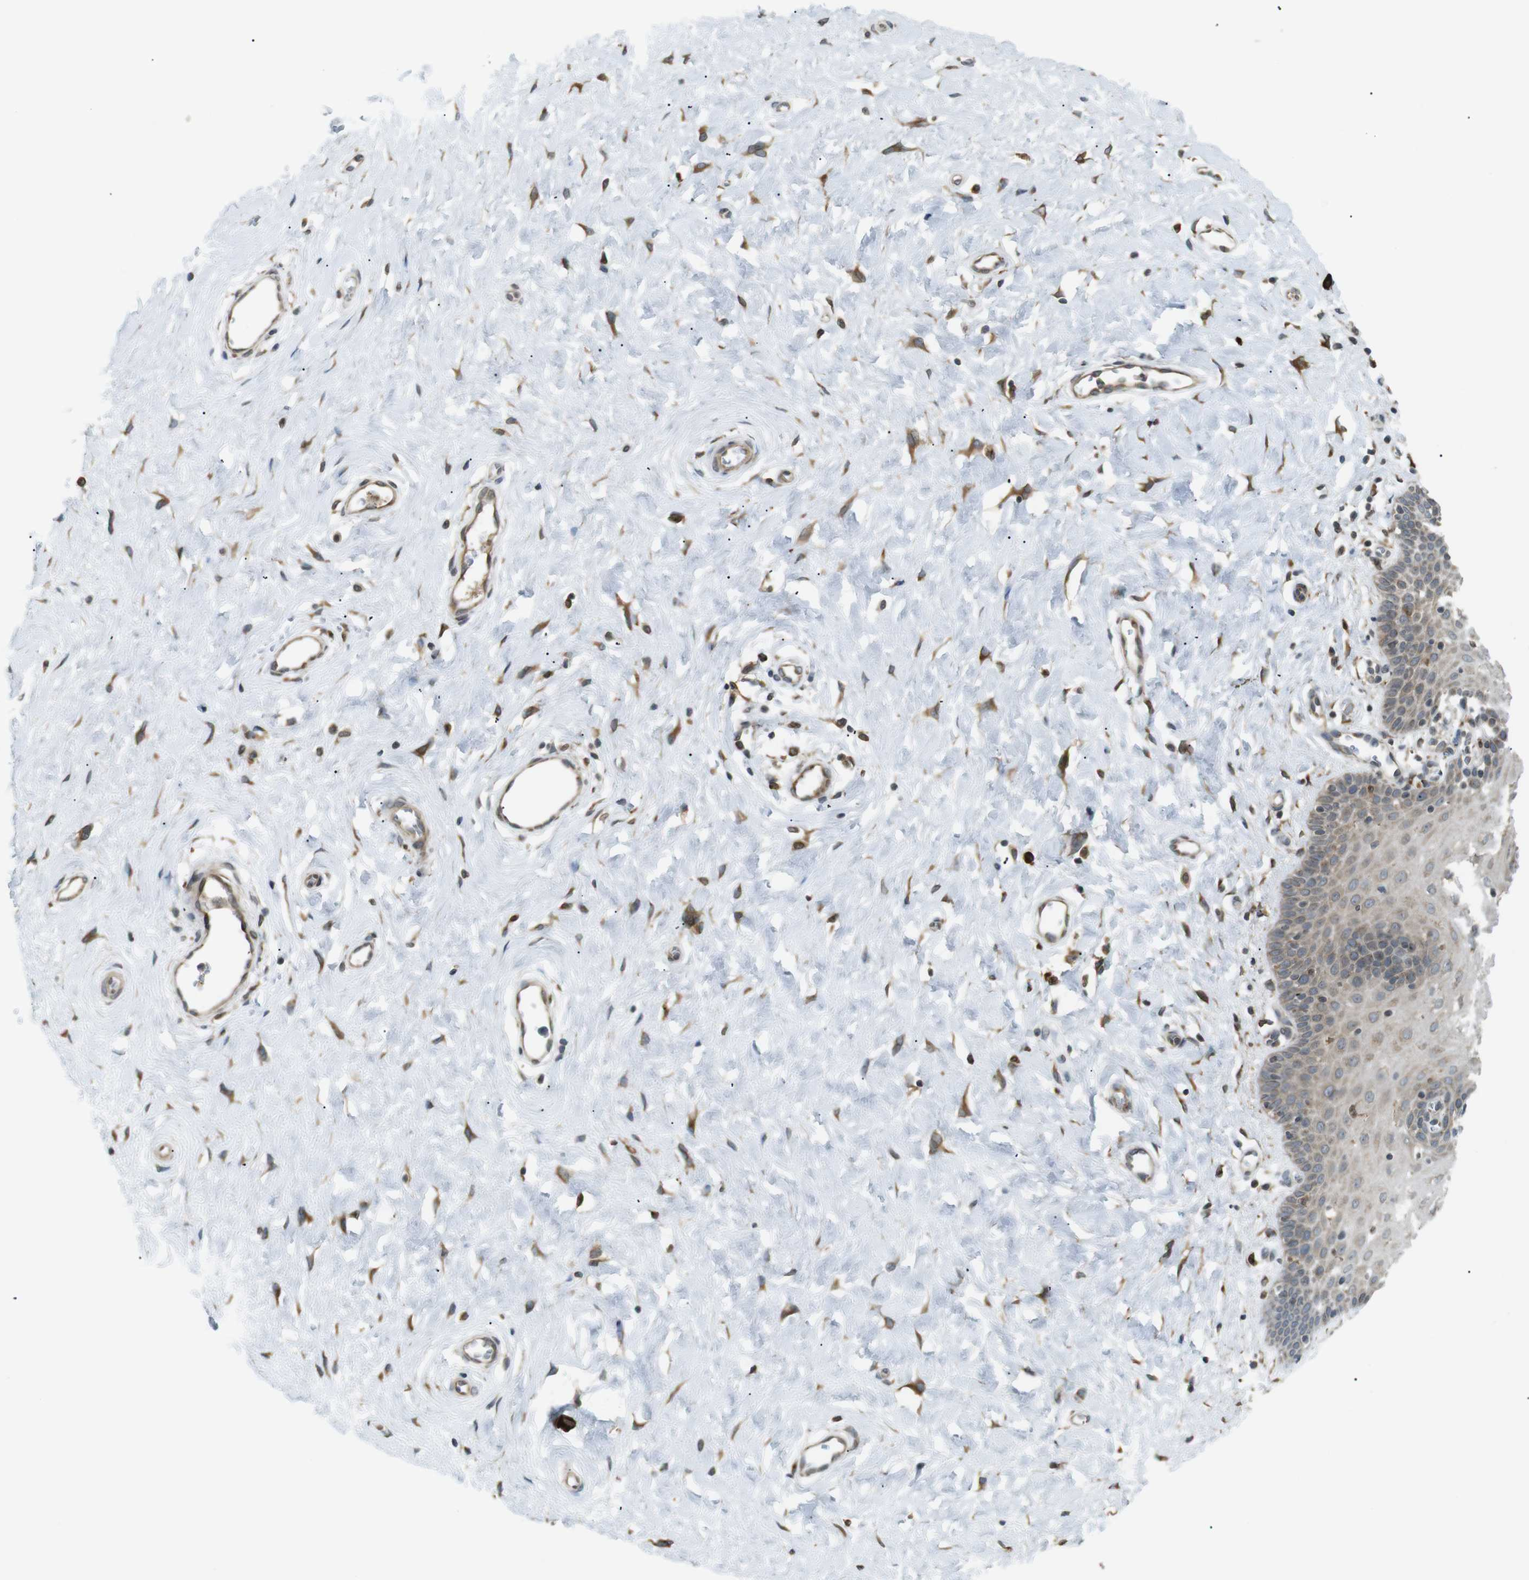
{"staining": {"intensity": "moderate", "quantity": ">75%", "location": "cytoplasmic/membranous"}, "tissue": "cervix", "cell_type": "Glandular cells", "image_type": "normal", "snomed": [{"axis": "morphology", "description": "Normal tissue, NOS"}, {"axis": "topography", "description": "Cervix"}], "caption": "A brown stain labels moderate cytoplasmic/membranous positivity of a protein in glandular cells of unremarkable cervix.", "gene": "TMED4", "patient": {"sex": "female", "age": 55}}